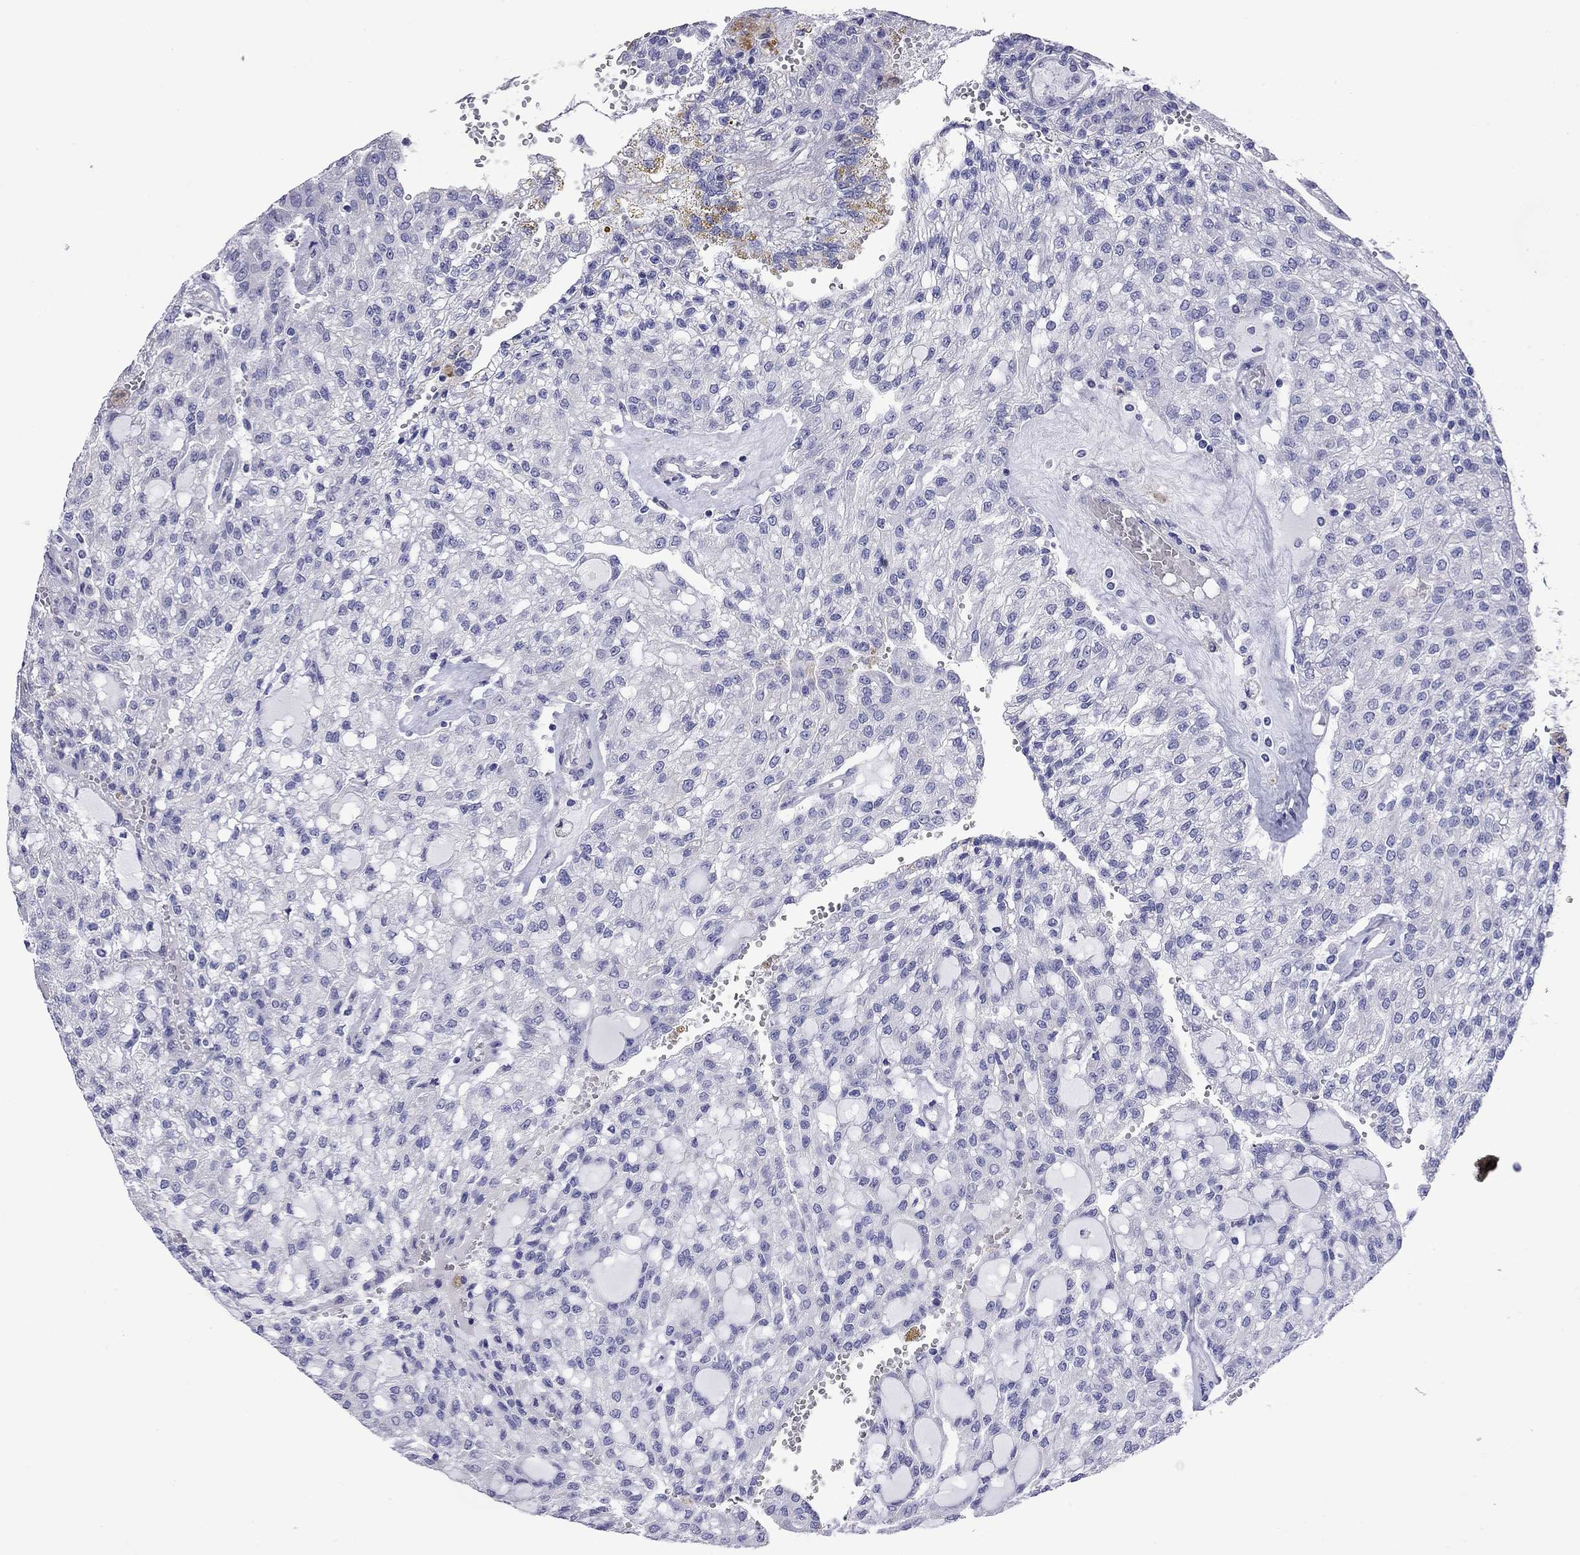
{"staining": {"intensity": "negative", "quantity": "none", "location": "none"}, "tissue": "renal cancer", "cell_type": "Tumor cells", "image_type": "cancer", "snomed": [{"axis": "morphology", "description": "Adenocarcinoma, NOS"}, {"axis": "topography", "description": "Kidney"}], "caption": "Immunohistochemistry of human adenocarcinoma (renal) displays no expression in tumor cells.", "gene": "KIAA2012", "patient": {"sex": "male", "age": 63}}